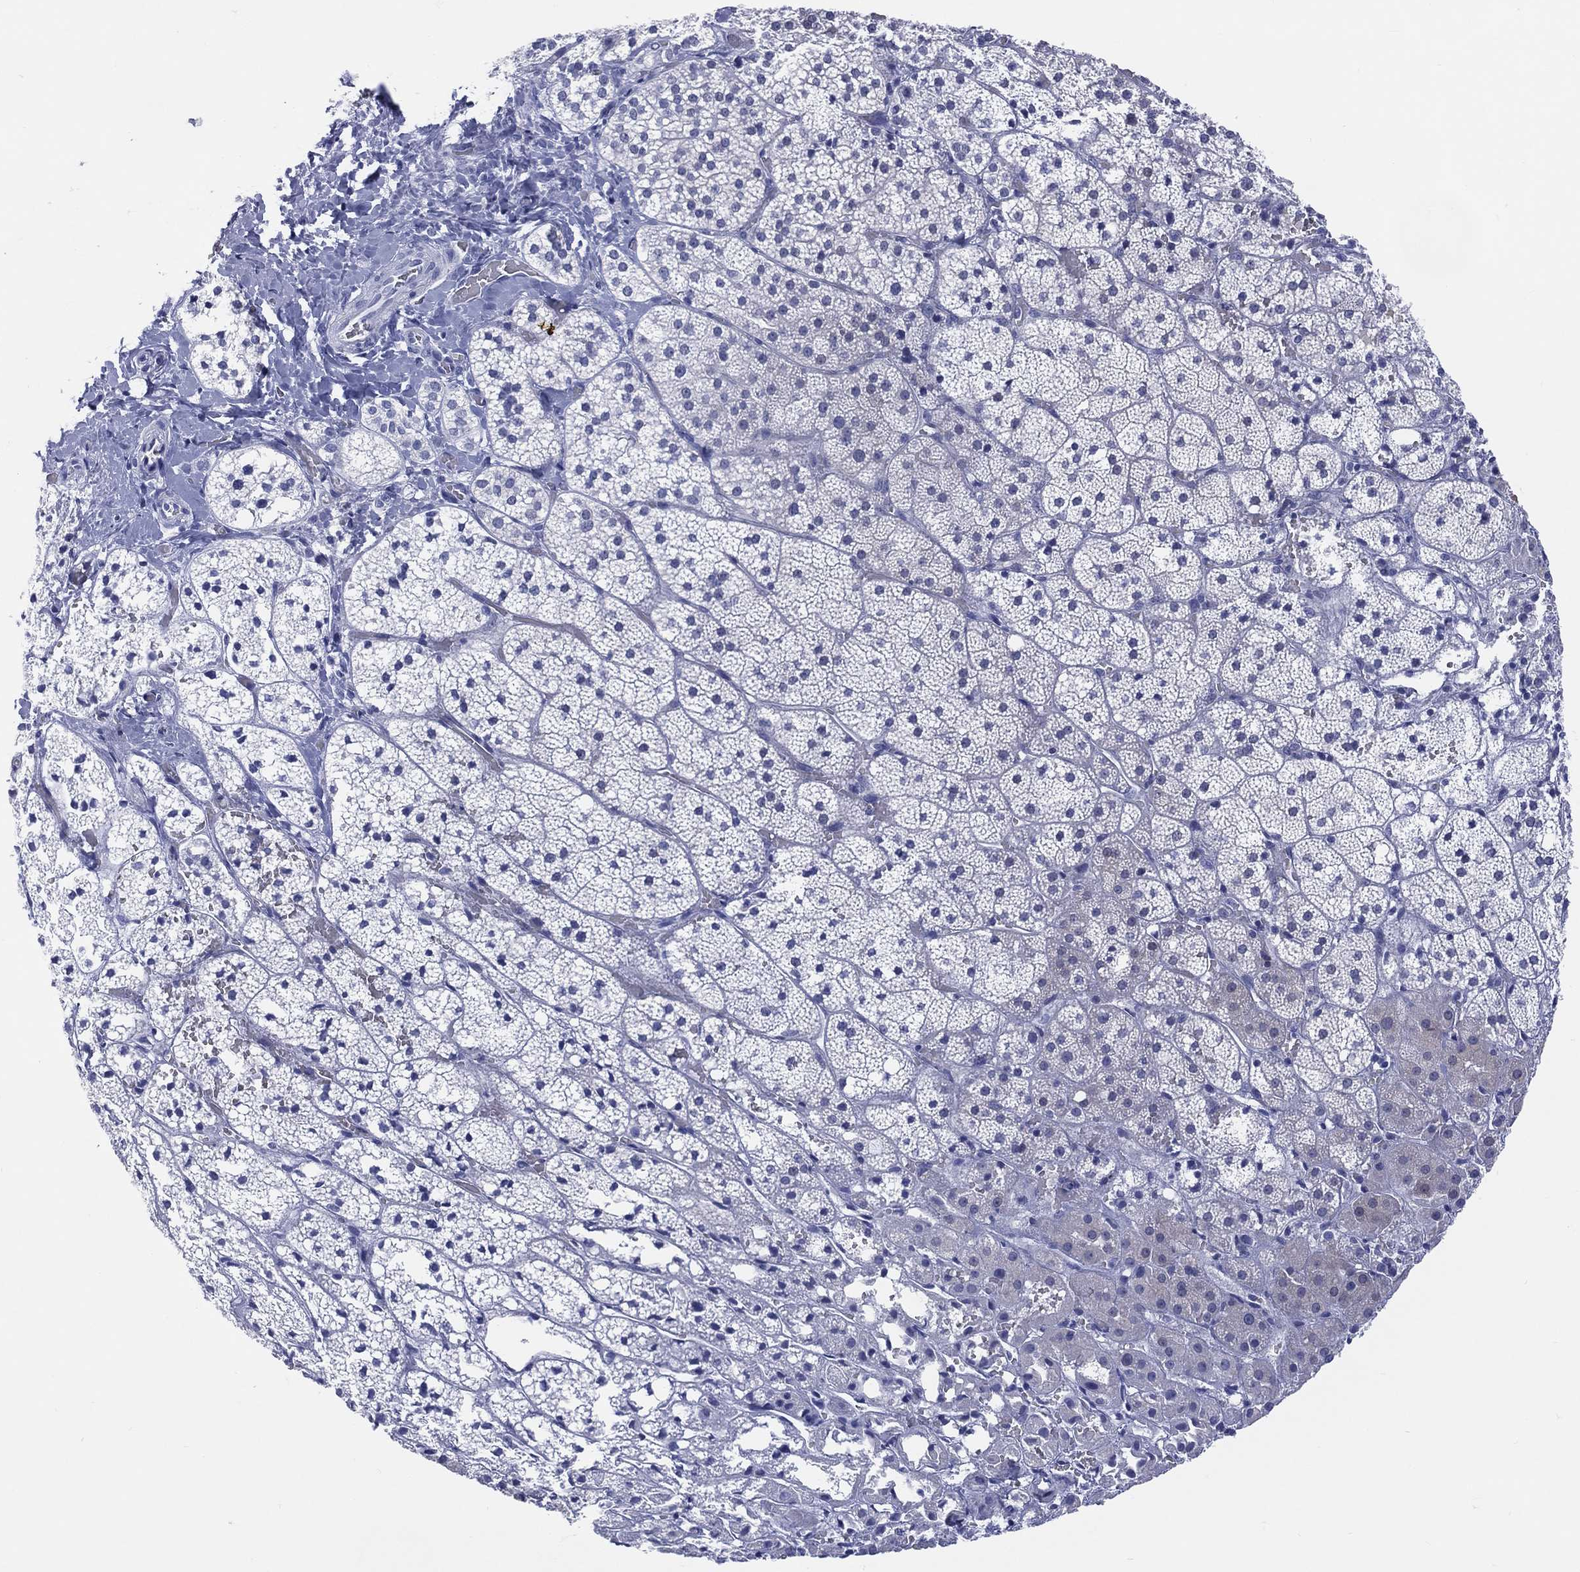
{"staining": {"intensity": "negative", "quantity": "none", "location": "none"}, "tissue": "adrenal gland", "cell_type": "Glandular cells", "image_type": "normal", "snomed": [{"axis": "morphology", "description": "Normal tissue, NOS"}, {"axis": "topography", "description": "Adrenal gland"}], "caption": "Immunohistochemistry image of unremarkable adrenal gland: human adrenal gland stained with DAB (3,3'-diaminobenzidine) demonstrates no significant protein expression in glandular cells. (DAB IHC with hematoxylin counter stain).", "gene": "ENSG00000285953", "patient": {"sex": "male", "age": 53}}